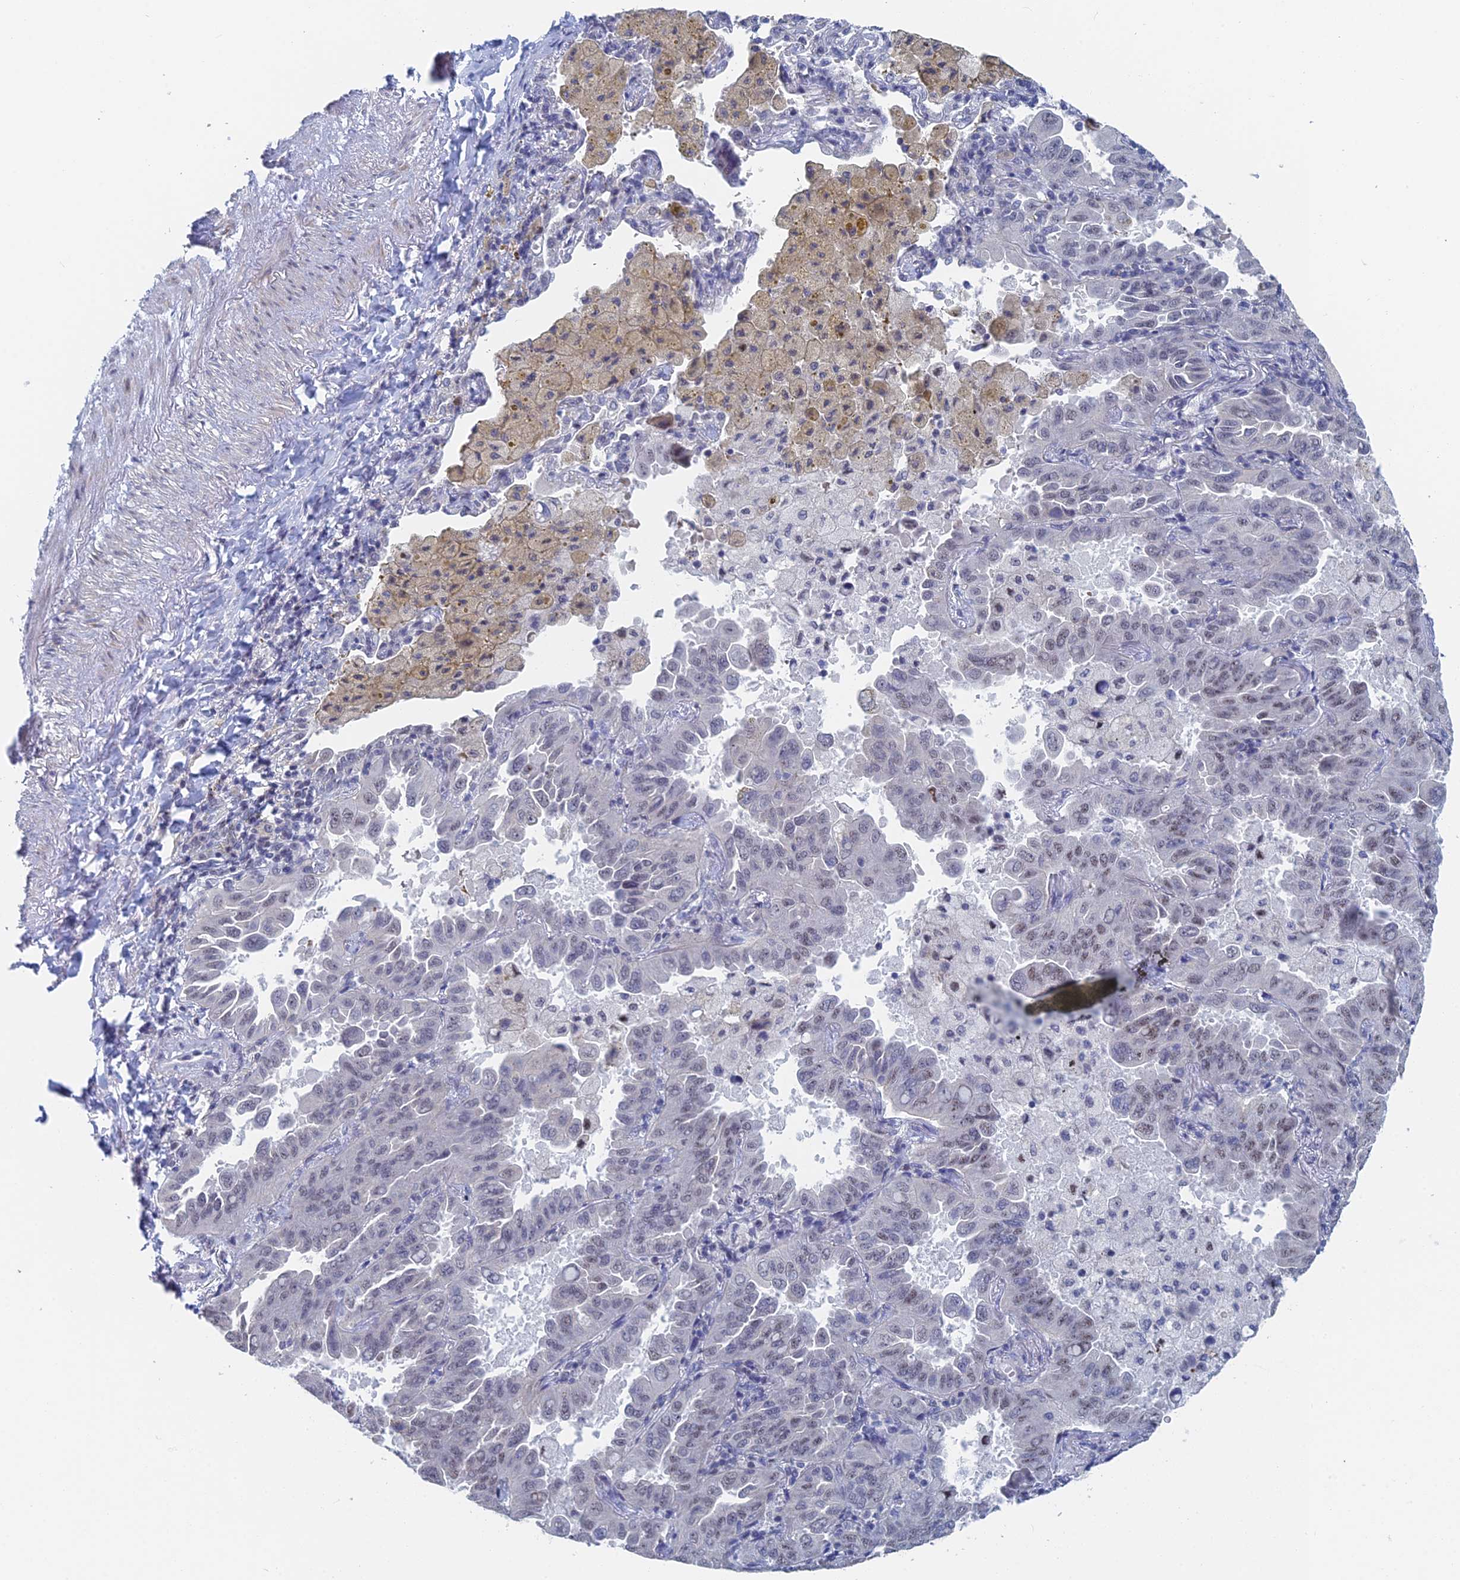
{"staining": {"intensity": "negative", "quantity": "none", "location": "none"}, "tissue": "lung cancer", "cell_type": "Tumor cells", "image_type": "cancer", "snomed": [{"axis": "morphology", "description": "Adenocarcinoma, NOS"}, {"axis": "topography", "description": "Lung"}], "caption": "Immunohistochemistry histopathology image of neoplastic tissue: human lung cancer stained with DAB (3,3'-diaminobenzidine) displays no significant protein expression in tumor cells.", "gene": "GMNC", "patient": {"sex": "male", "age": 64}}